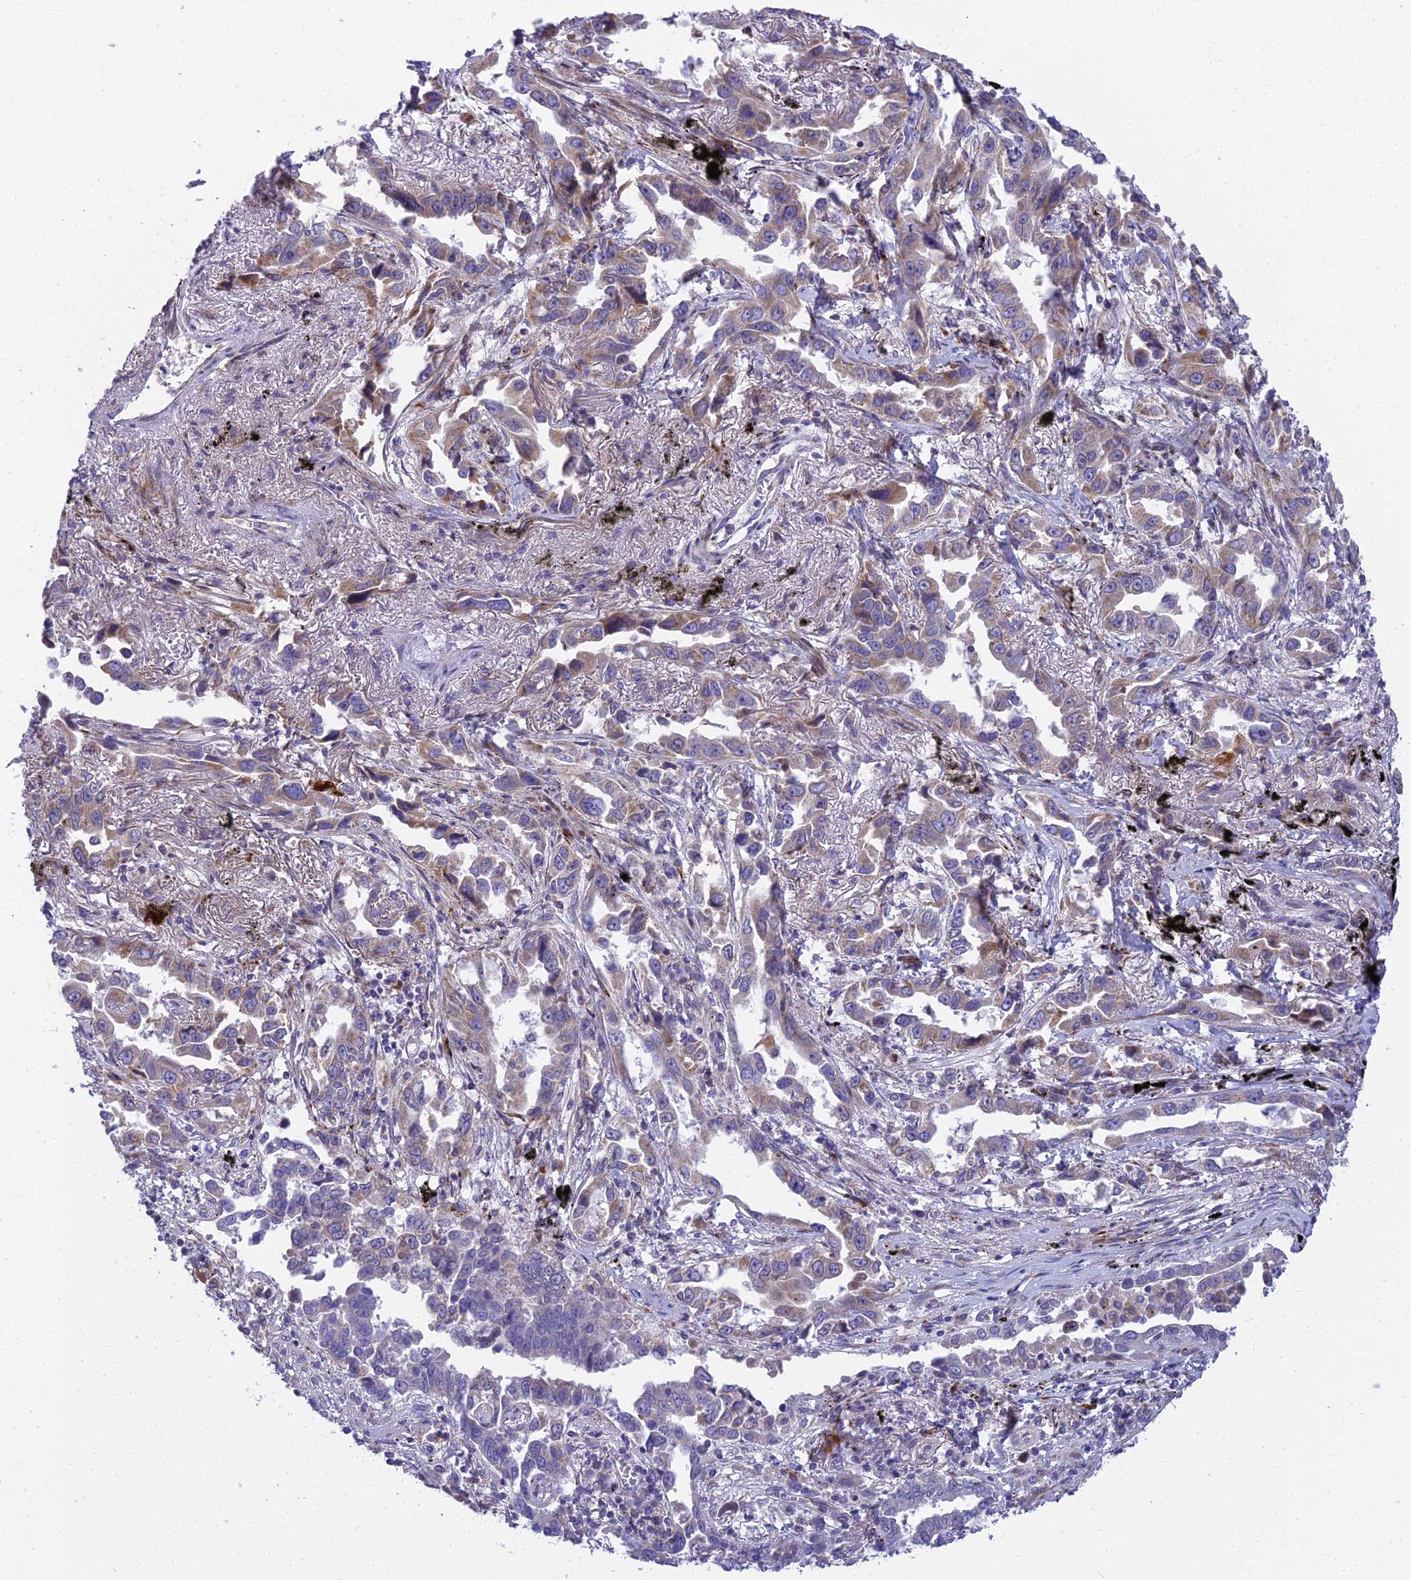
{"staining": {"intensity": "weak", "quantity": "25%-75%", "location": "cytoplasmic/membranous"}, "tissue": "lung cancer", "cell_type": "Tumor cells", "image_type": "cancer", "snomed": [{"axis": "morphology", "description": "Adenocarcinoma, NOS"}, {"axis": "topography", "description": "Lung"}], "caption": "Lung cancer stained with immunohistochemistry reveals weak cytoplasmic/membranous expression in about 25%-75% of tumor cells.", "gene": "CLCN7", "patient": {"sex": "male", "age": 67}}